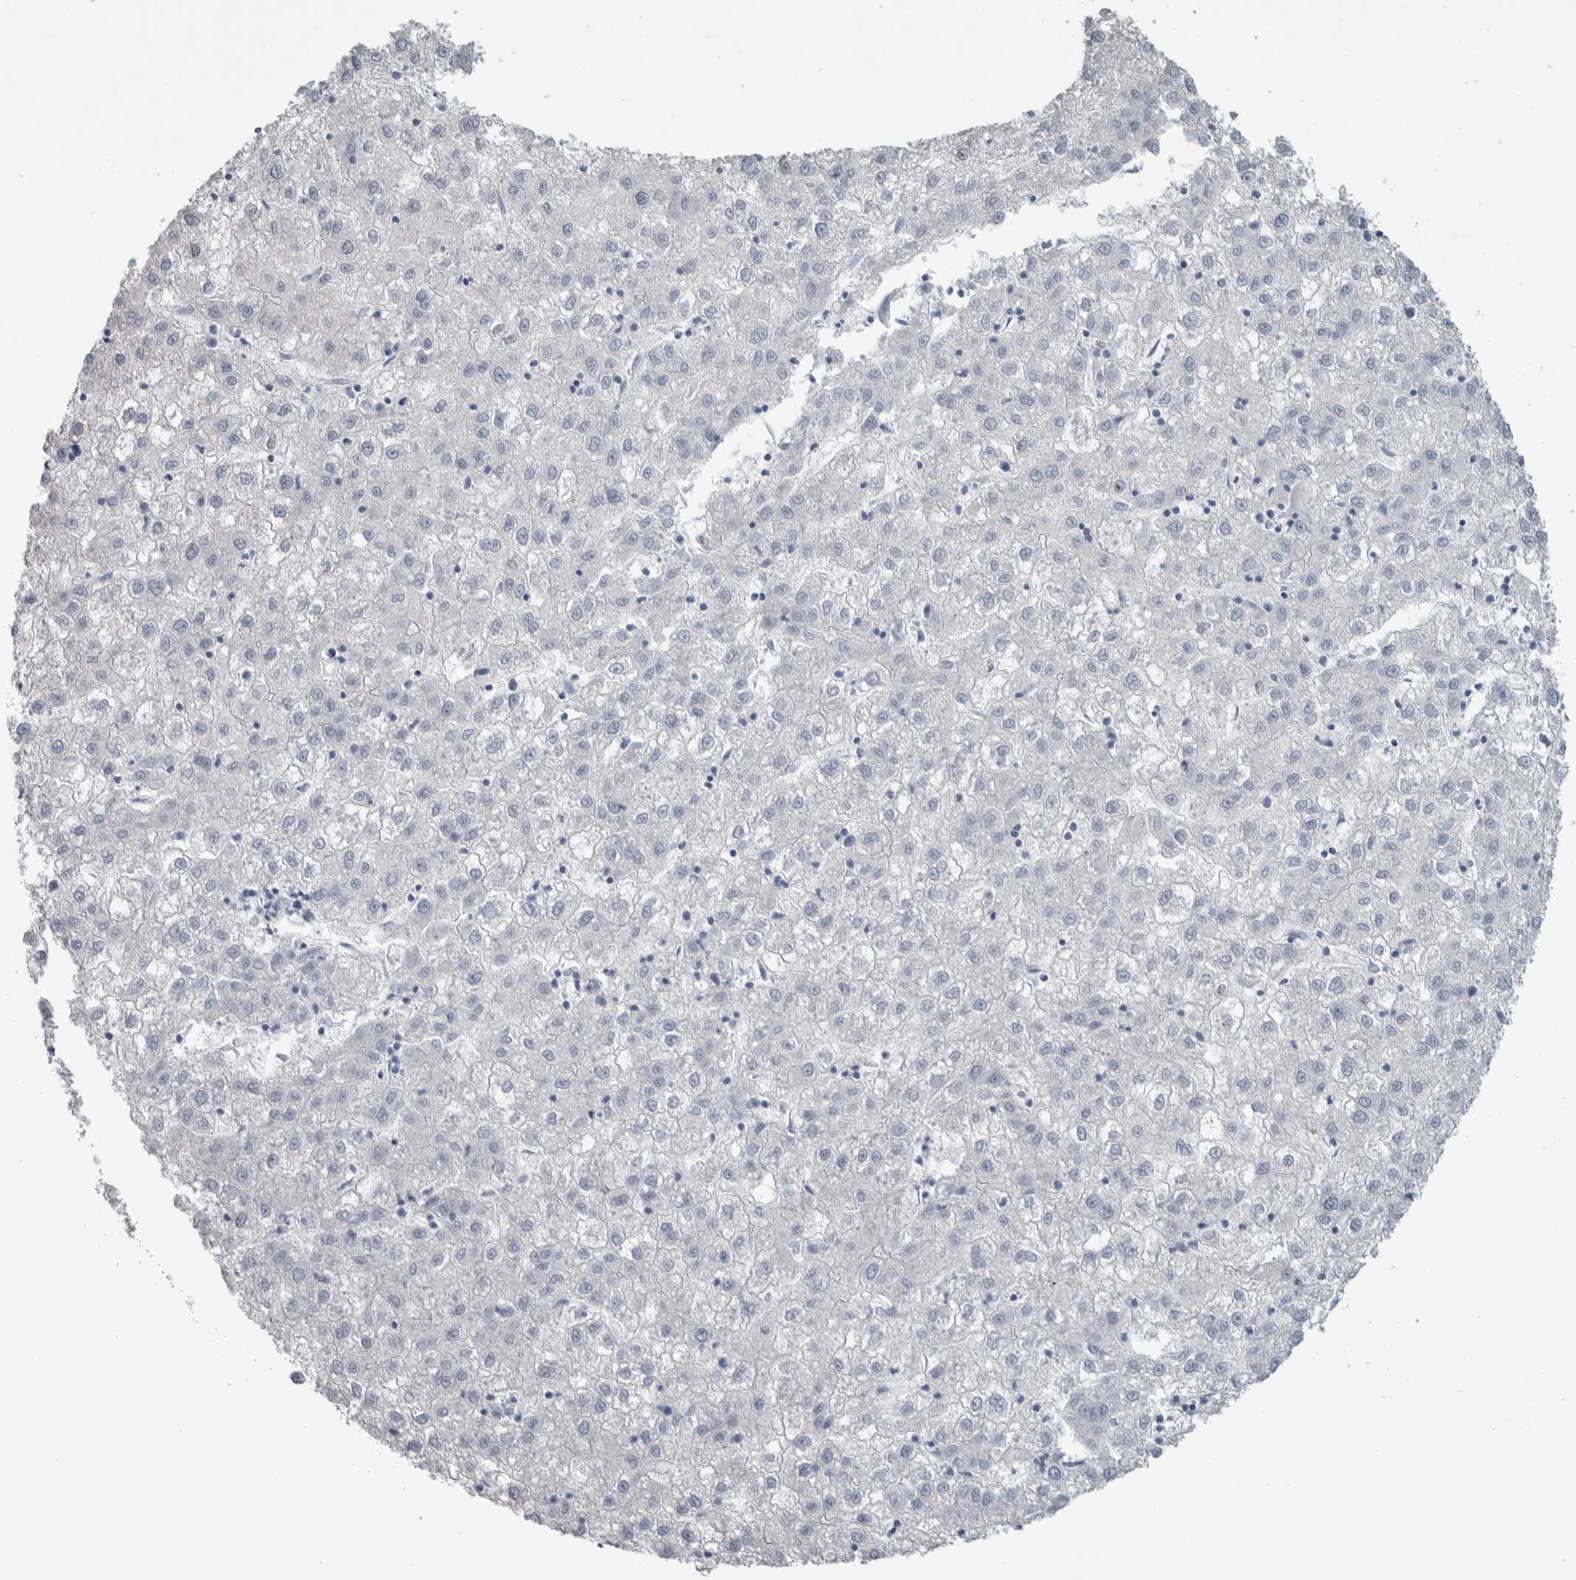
{"staining": {"intensity": "negative", "quantity": "none", "location": "none"}, "tissue": "liver cancer", "cell_type": "Tumor cells", "image_type": "cancer", "snomed": [{"axis": "morphology", "description": "Carcinoma, Hepatocellular, NOS"}, {"axis": "topography", "description": "Liver"}], "caption": "This is a micrograph of immunohistochemistry staining of liver cancer (hepatocellular carcinoma), which shows no staining in tumor cells. (DAB immunohistochemistry (IHC) with hematoxylin counter stain).", "gene": "TAX1BP1", "patient": {"sex": "male", "age": 72}}